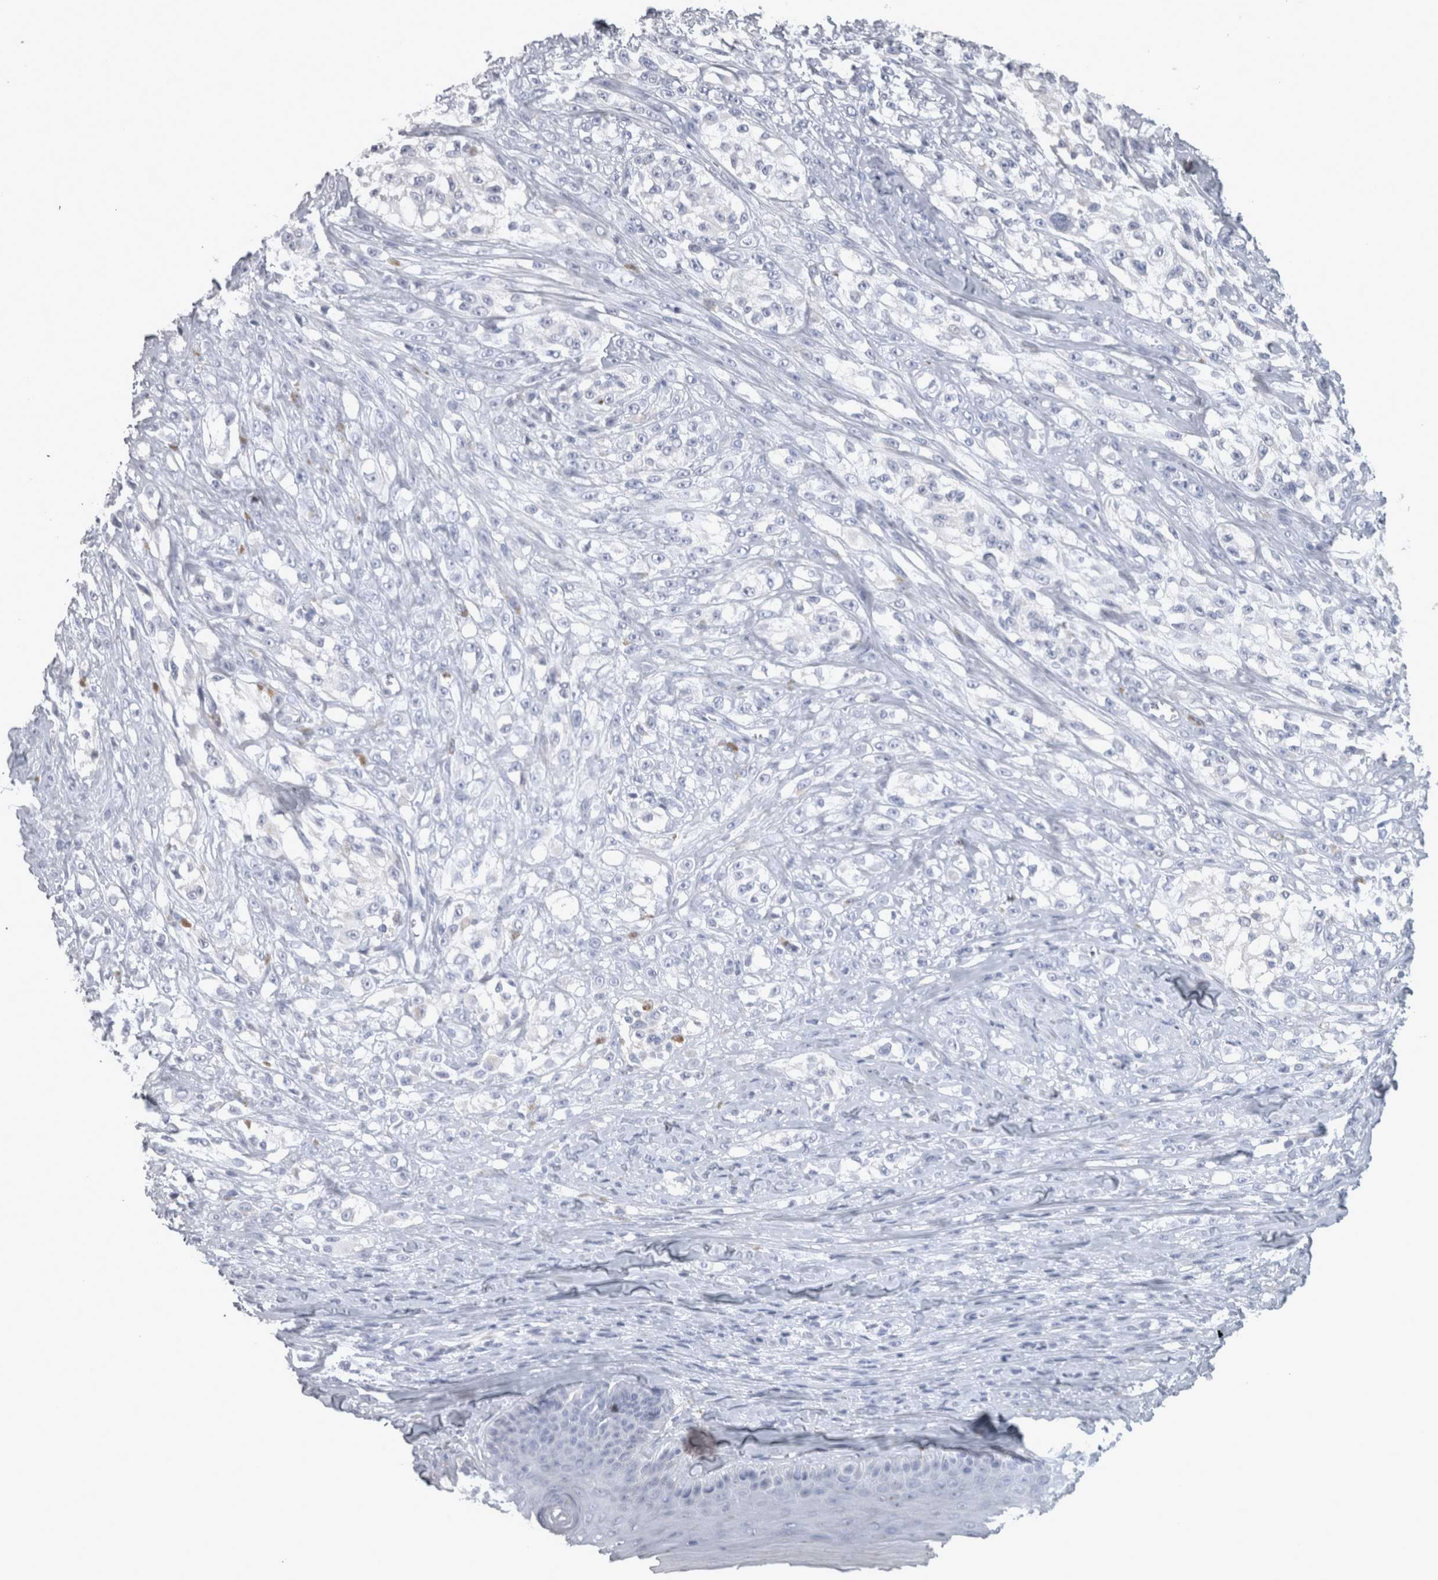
{"staining": {"intensity": "negative", "quantity": "none", "location": "none"}, "tissue": "melanoma", "cell_type": "Tumor cells", "image_type": "cancer", "snomed": [{"axis": "morphology", "description": "Malignant melanoma, NOS"}, {"axis": "topography", "description": "Skin of head"}], "caption": "Image shows no protein staining in tumor cells of melanoma tissue.", "gene": "TCAP", "patient": {"sex": "male", "age": 83}}